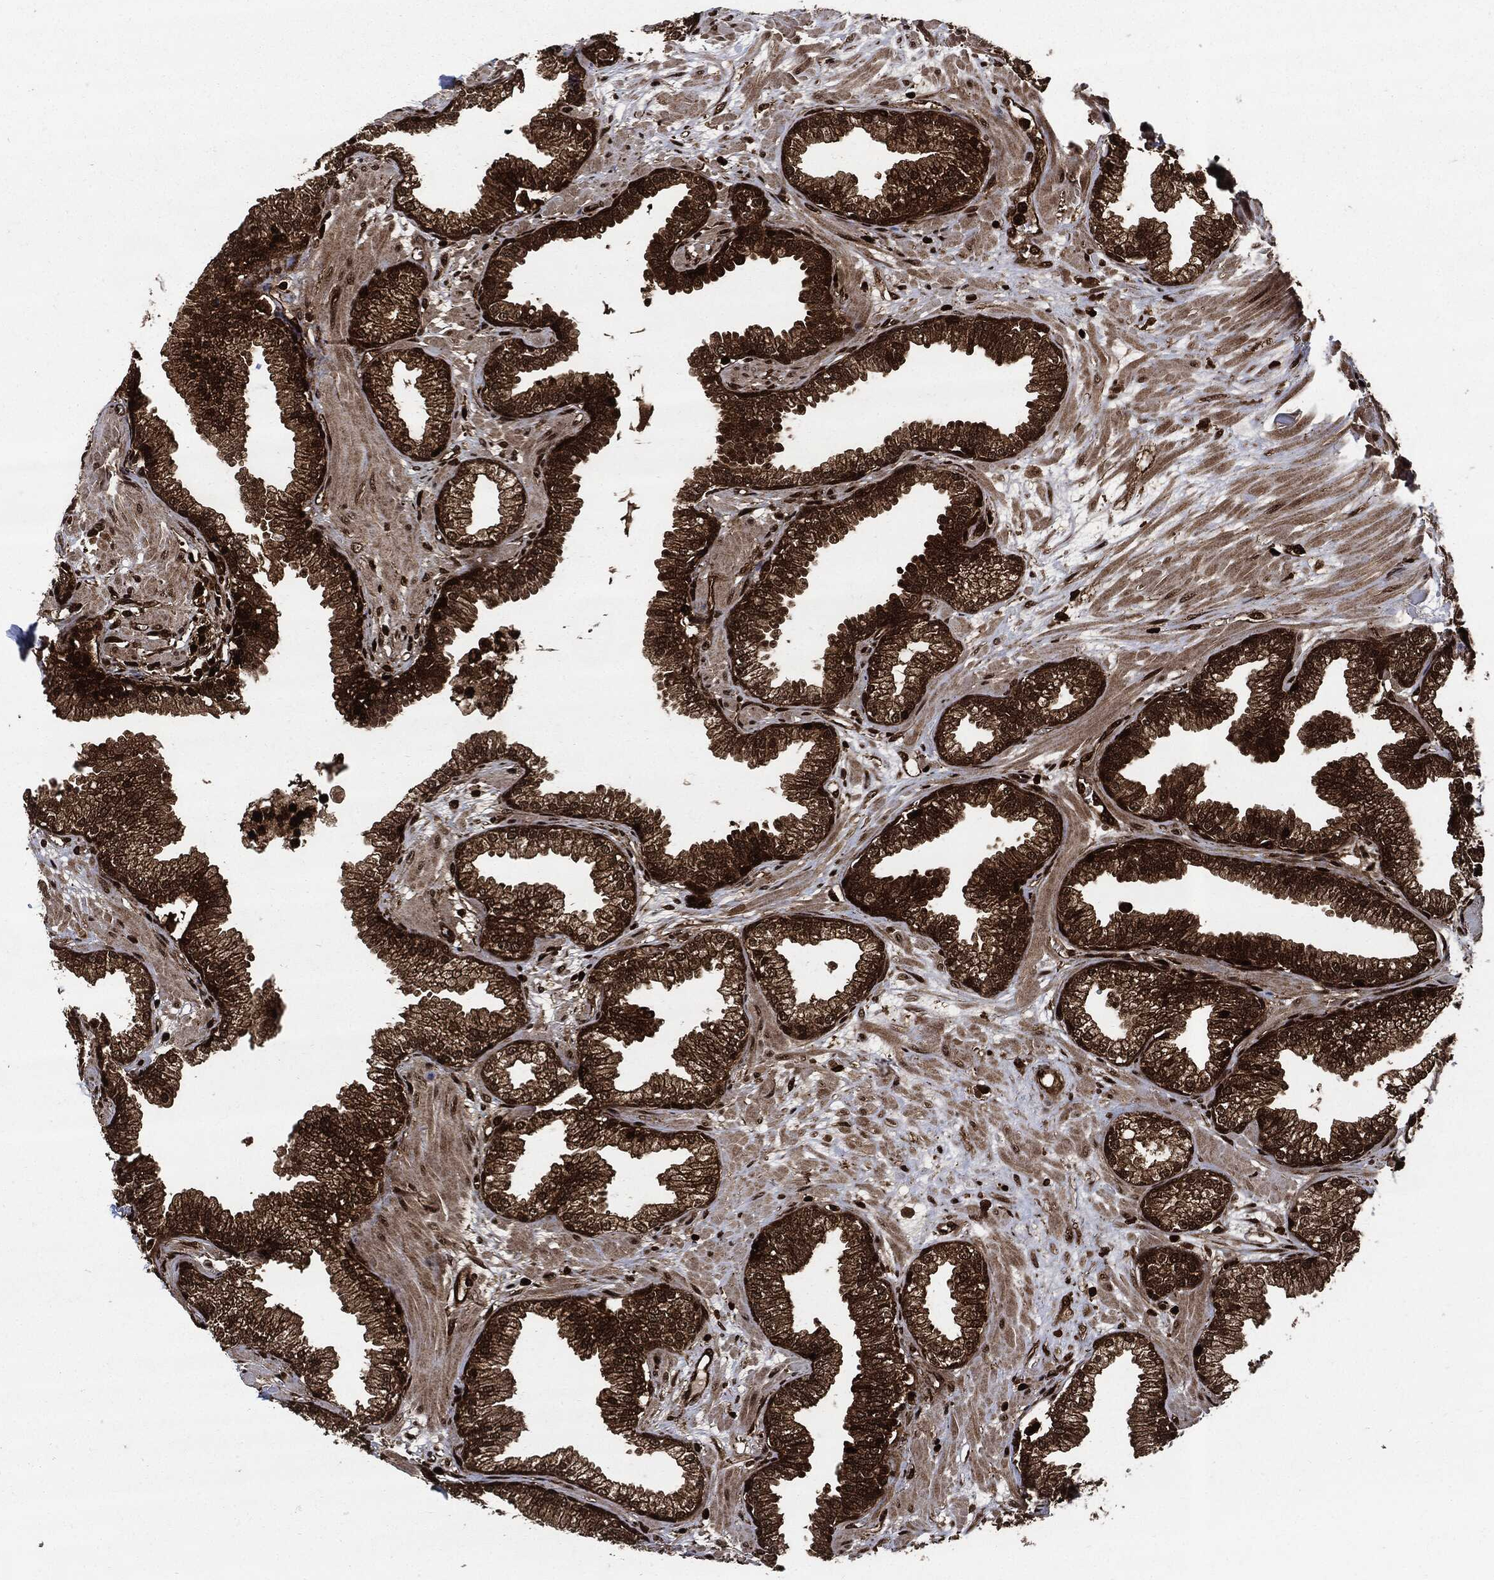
{"staining": {"intensity": "strong", "quantity": "25%-75%", "location": "cytoplasmic/membranous"}, "tissue": "prostate", "cell_type": "Glandular cells", "image_type": "normal", "snomed": [{"axis": "morphology", "description": "Normal tissue, NOS"}, {"axis": "topography", "description": "Prostate"}], "caption": "Protein staining of normal prostate reveals strong cytoplasmic/membranous staining in about 25%-75% of glandular cells.", "gene": "YWHAB", "patient": {"sex": "male", "age": 64}}